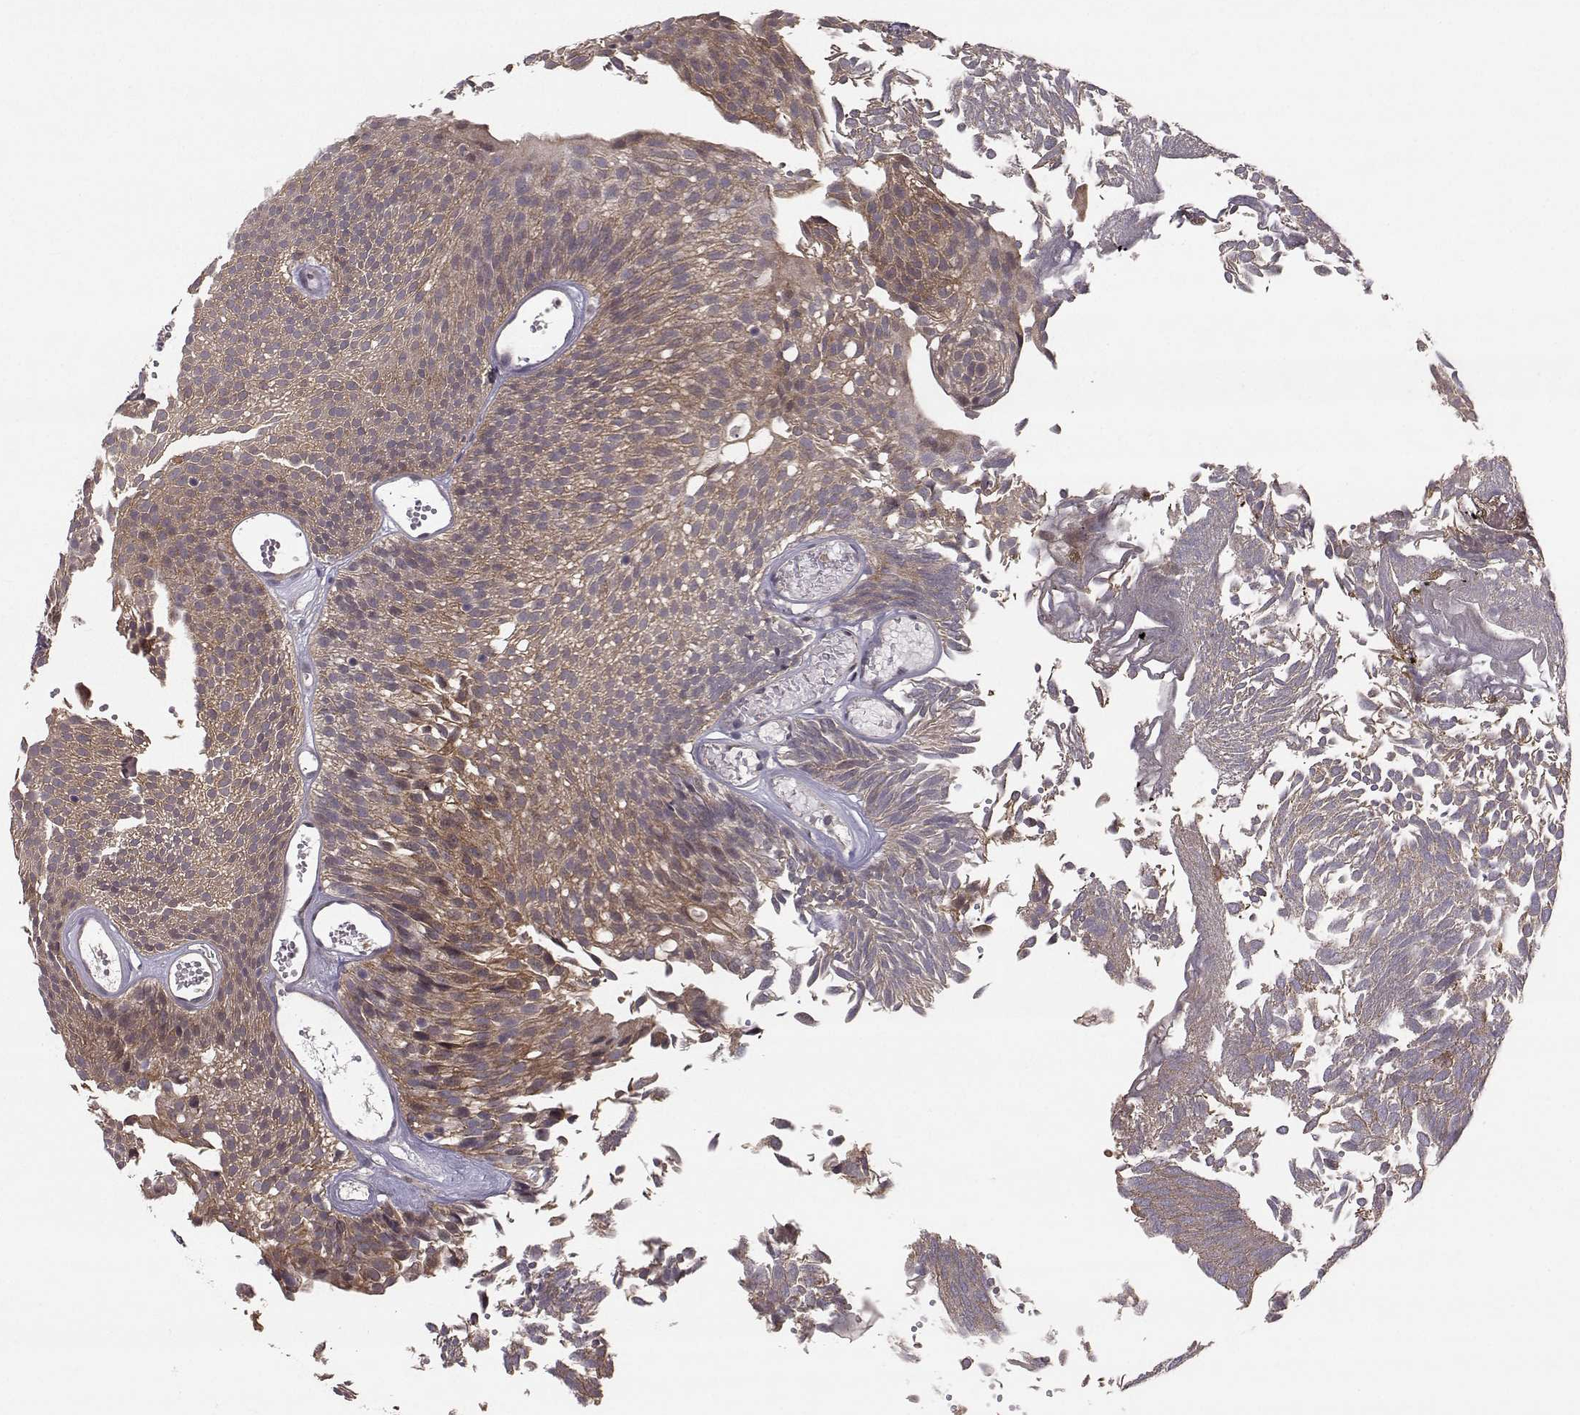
{"staining": {"intensity": "moderate", "quantity": "<25%", "location": "cytoplasmic/membranous"}, "tissue": "urothelial cancer", "cell_type": "Tumor cells", "image_type": "cancer", "snomed": [{"axis": "morphology", "description": "Urothelial carcinoma, Low grade"}, {"axis": "topography", "description": "Urinary bladder"}], "caption": "The histopathology image exhibits a brown stain indicating the presence of a protein in the cytoplasmic/membranous of tumor cells in urothelial carcinoma (low-grade).", "gene": "PLEKHG3", "patient": {"sex": "male", "age": 52}}